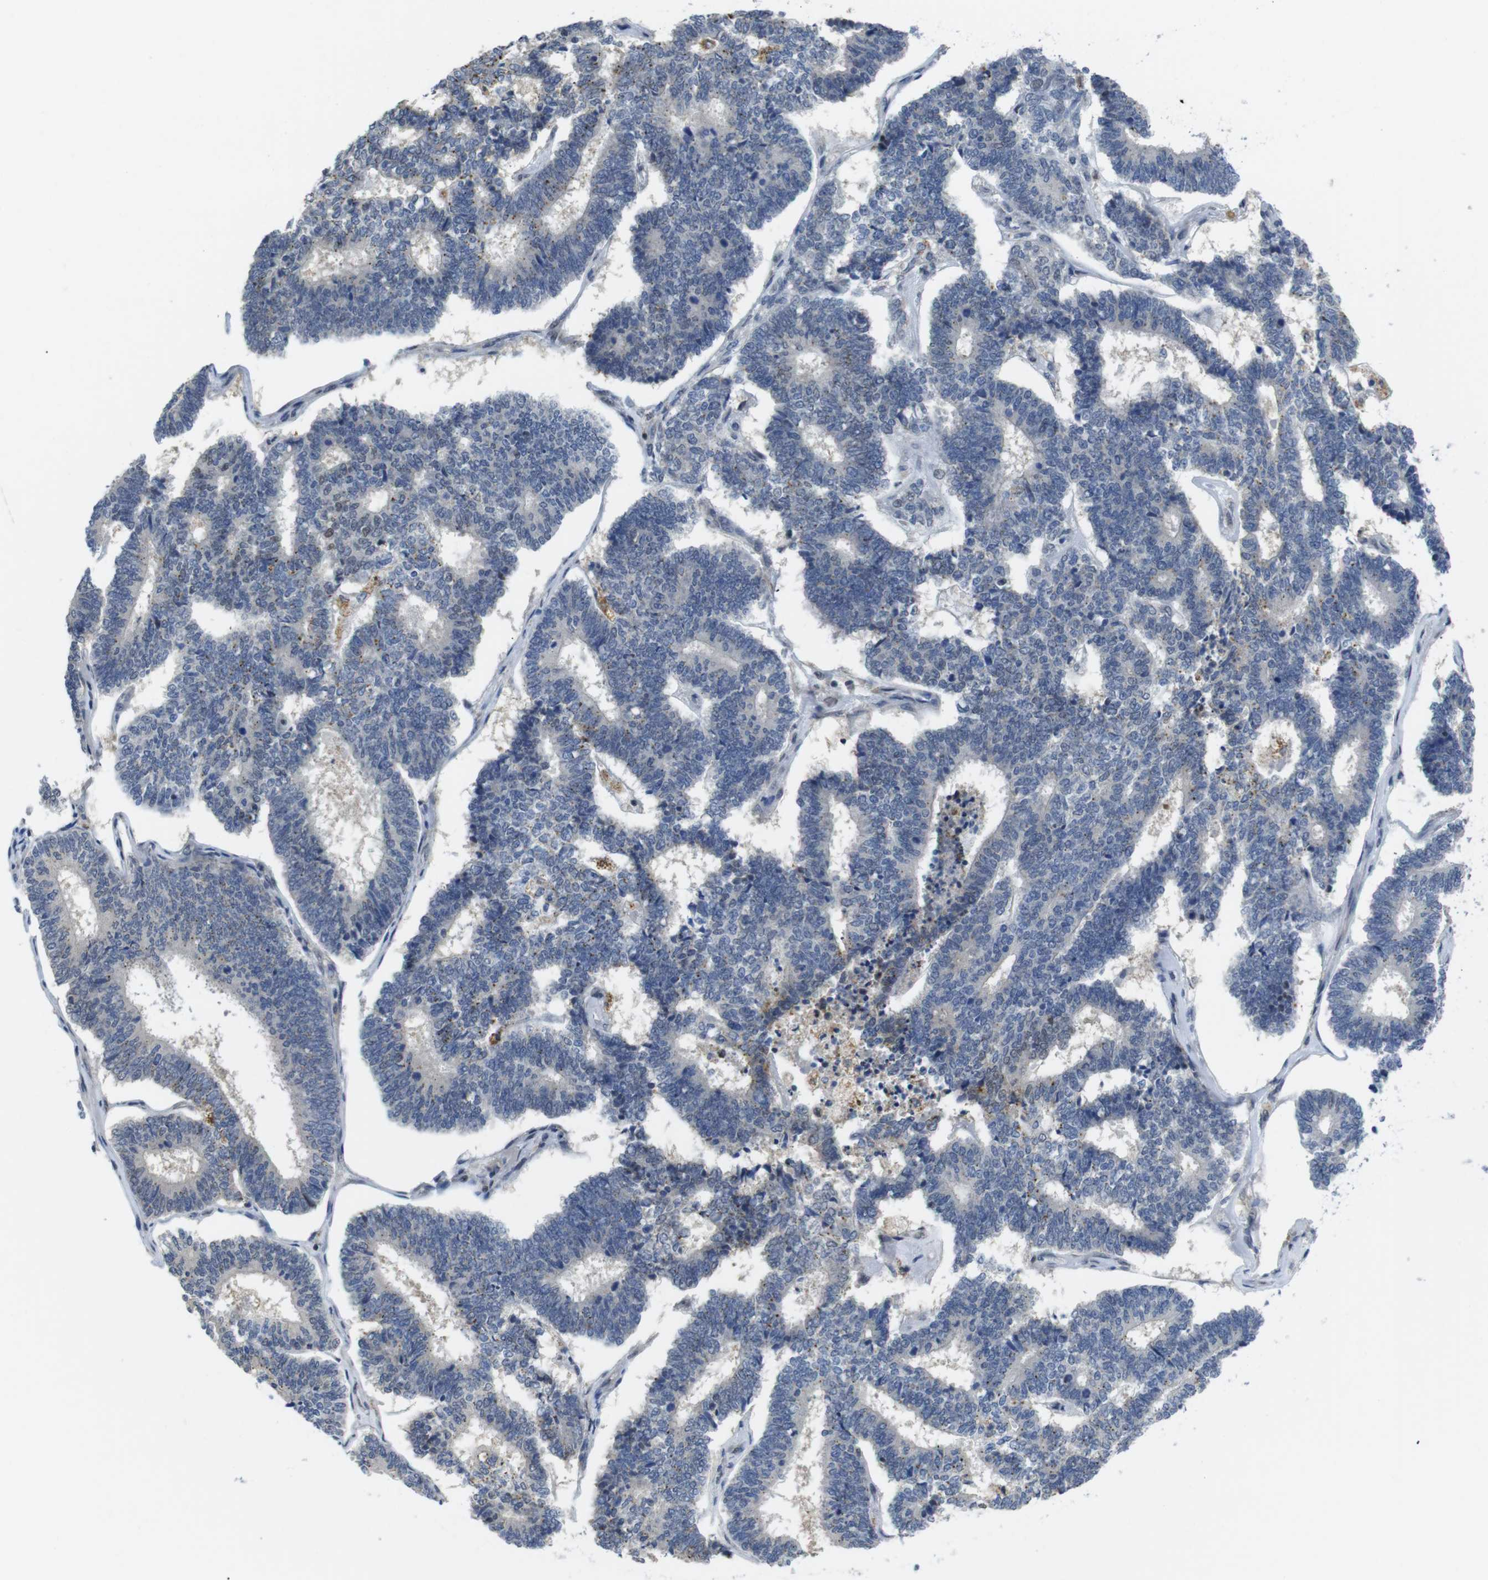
{"staining": {"intensity": "negative", "quantity": "none", "location": "none"}, "tissue": "endometrial cancer", "cell_type": "Tumor cells", "image_type": "cancer", "snomed": [{"axis": "morphology", "description": "Adenocarcinoma, NOS"}, {"axis": "topography", "description": "Endometrium"}], "caption": "IHC of human endometrial adenocarcinoma demonstrates no expression in tumor cells.", "gene": "FNTA", "patient": {"sex": "female", "age": 70}}